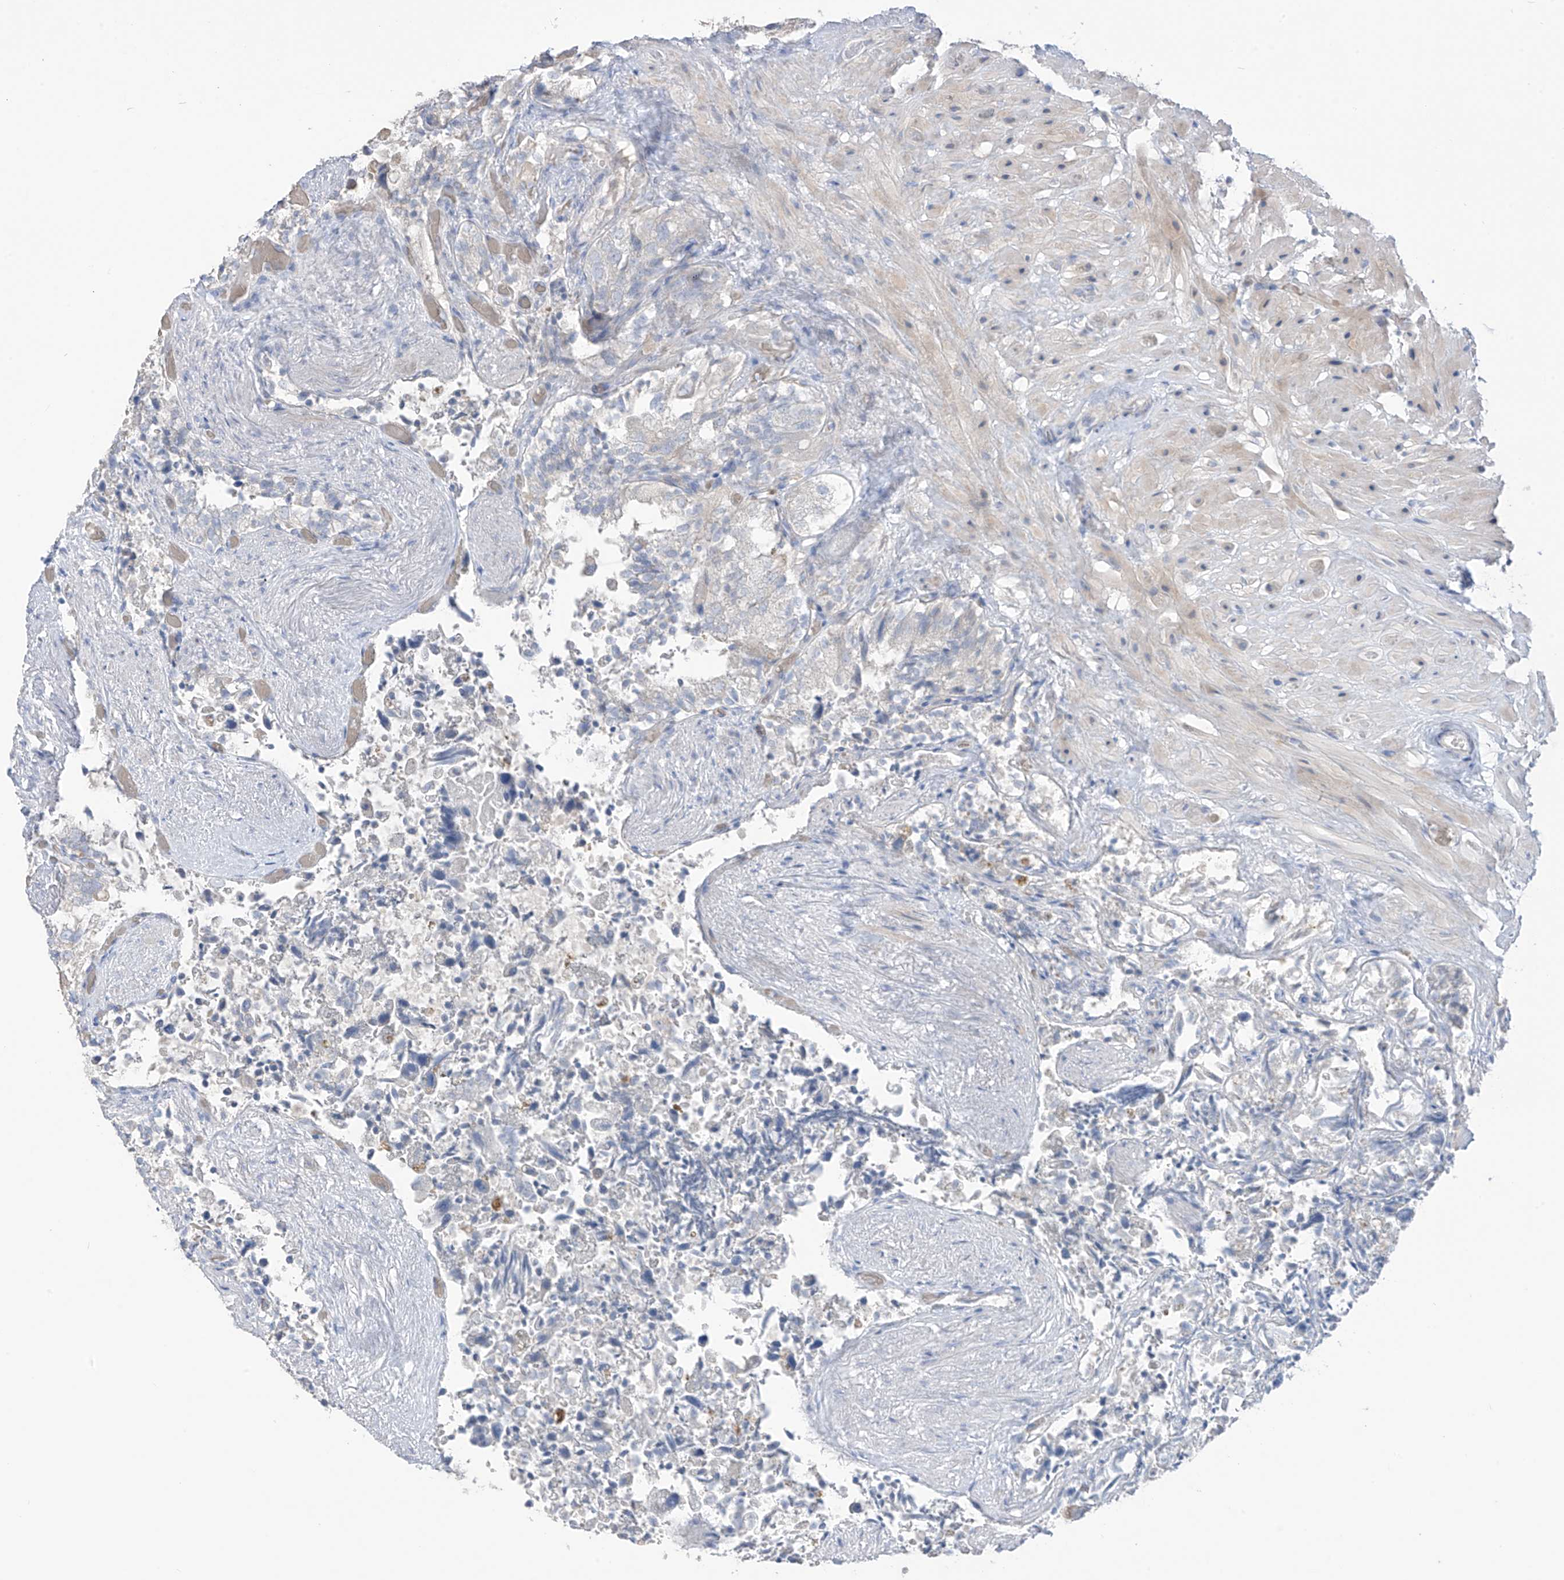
{"staining": {"intensity": "negative", "quantity": "none", "location": "none"}, "tissue": "seminal vesicle", "cell_type": "Glandular cells", "image_type": "normal", "snomed": [{"axis": "morphology", "description": "Normal tissue, NOS"}, {"axis": "topography", "description": "Seminal veicle"}, {"axis": "topography", "description": "Peripheral nerve tissue"}], "caption": "The photomicrograph shows no significant expression in glandular cells of seminal vesicle. (Stains: DAB immunohistochemistry (IHC) with hematoxylin counter stain, Microscopy: brightfield microscopy at high magnification).", "gene": "ASPRV1", "patient": {"sex": "male", "age": 63}}